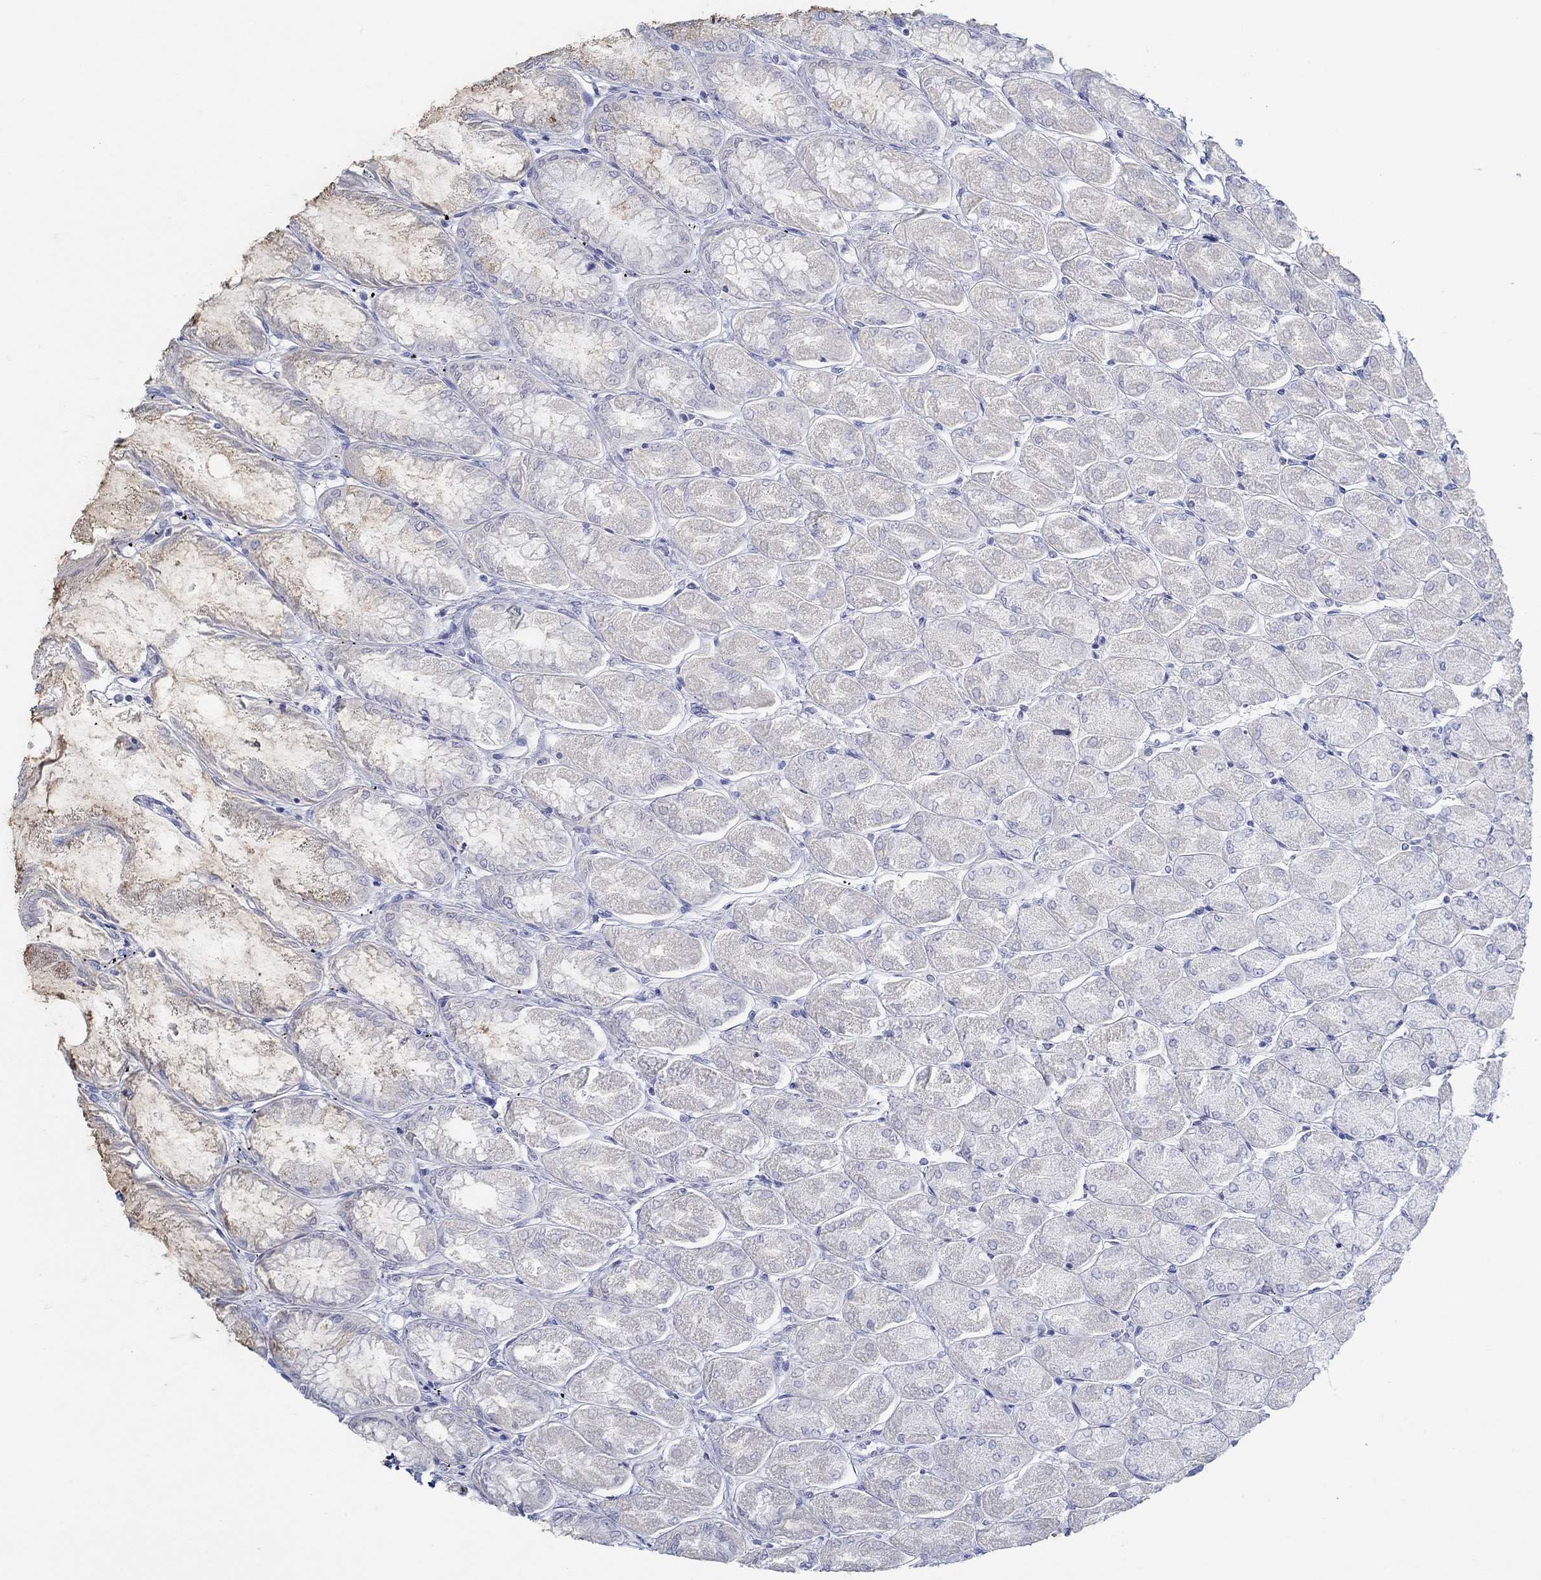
{"staining": {"intensity": "moderate", "quantity": "<25%", "location": "cytoplasmic/membranous"}, "tissue": "stomach", "cell_type": "Glandular cells", "image_type": "normal", "snomed": [{"axis": "morphology", "description": "Normal tissue, NOS"}, {"axis": "topography", "description": "Stomach, upper"}], "caption": "The photomicrograph shows staining of unremarkable stomach, revealing moderate cytoplasmic/membranous protein expression (brown color) within glandular cells. The staining was performed using DAB to visualize the protein expression in brown, while the nuclei were stained in blue with hematoxylin (Magnification: 20x).", "gene": "PAX9", "patient": {"sex": "male", "age": 60}}